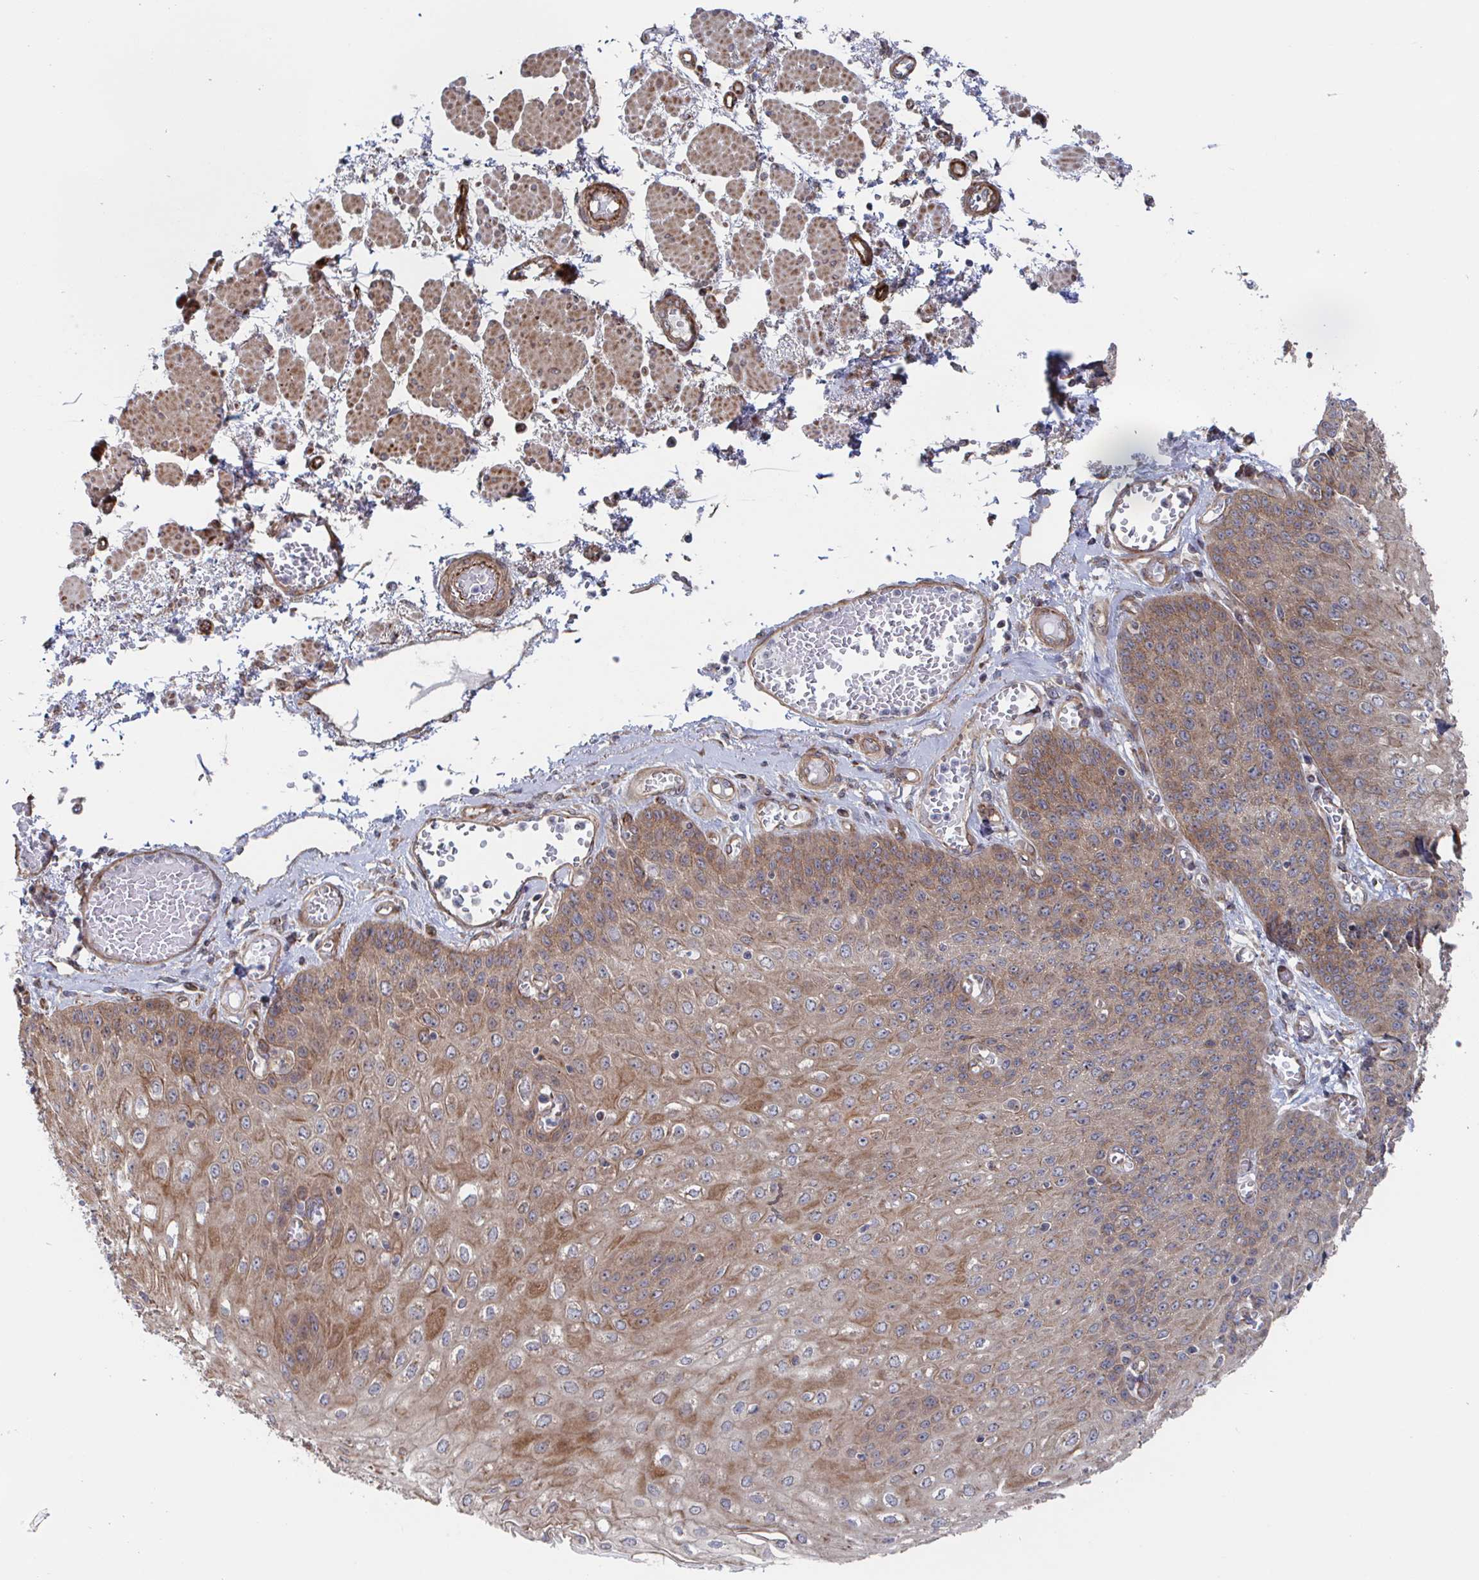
{"staining": {"intensity": "moderate", "quantity": ">75%", "location": "cytoplasmic/membranous"}, "tissue": "esophagus", "cell_type": "Squamous epithelial cells", "image_type": "normal", "snomed": [{"axis": "morphology", "description": "Normal tissue, NOS"}, {"axis": "morphology", "description": "Adenocarcinoma, NOS"}, {"axis": "topography", "description": "Esophagus"}], "caption": "This histopathology image displays normal esophagus stained with immunohistochemistry (IHC) to label a protein in brown. The cytoplasmic/membranous of squamous epithelial cells show moderate positivity for the protein. Nuclei are counter-stained blue.", "gene": "DVL3", "patient": {"sex": "male", "age": 81}}